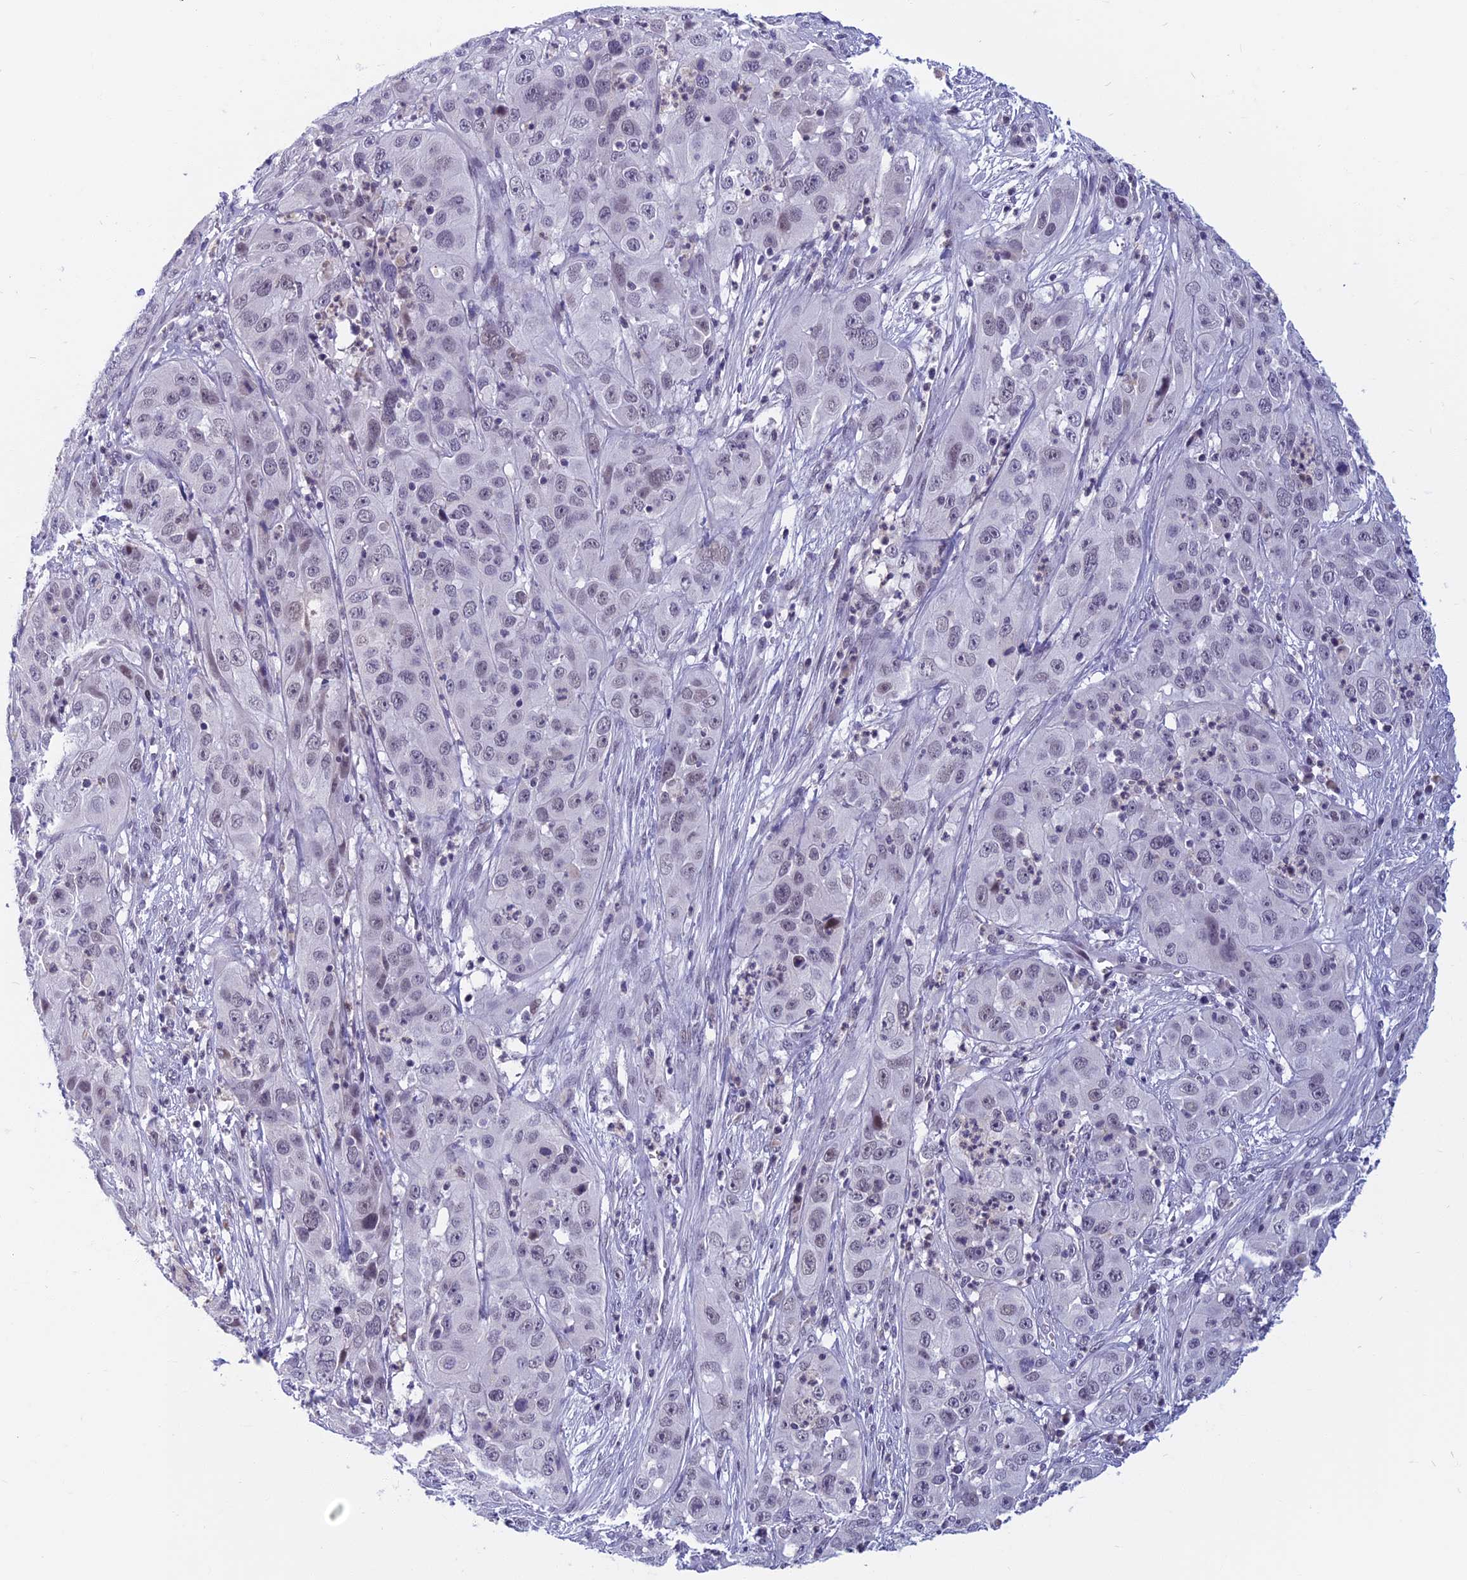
{"staining": {"intensity": "negative", "quantity": "none", "location": "none"}, "tissue": "cervical cancer", "cell_type": "Tumor cells", "image_type": "cancer", "snomed": [{"axis": "morphology", "description": "Squamous cell carcinoma, NOS"}, {"axis": "topography", "description": "Cervix"}], "caption": "Immunohistochemical staining of cervical cancer (squamous cell carcinoma) exhibits no significant staining in tumor cells. Nuclei are stained in blue.", "gene": "CDC7", "patient": {"sex": "female", "age": 32}}